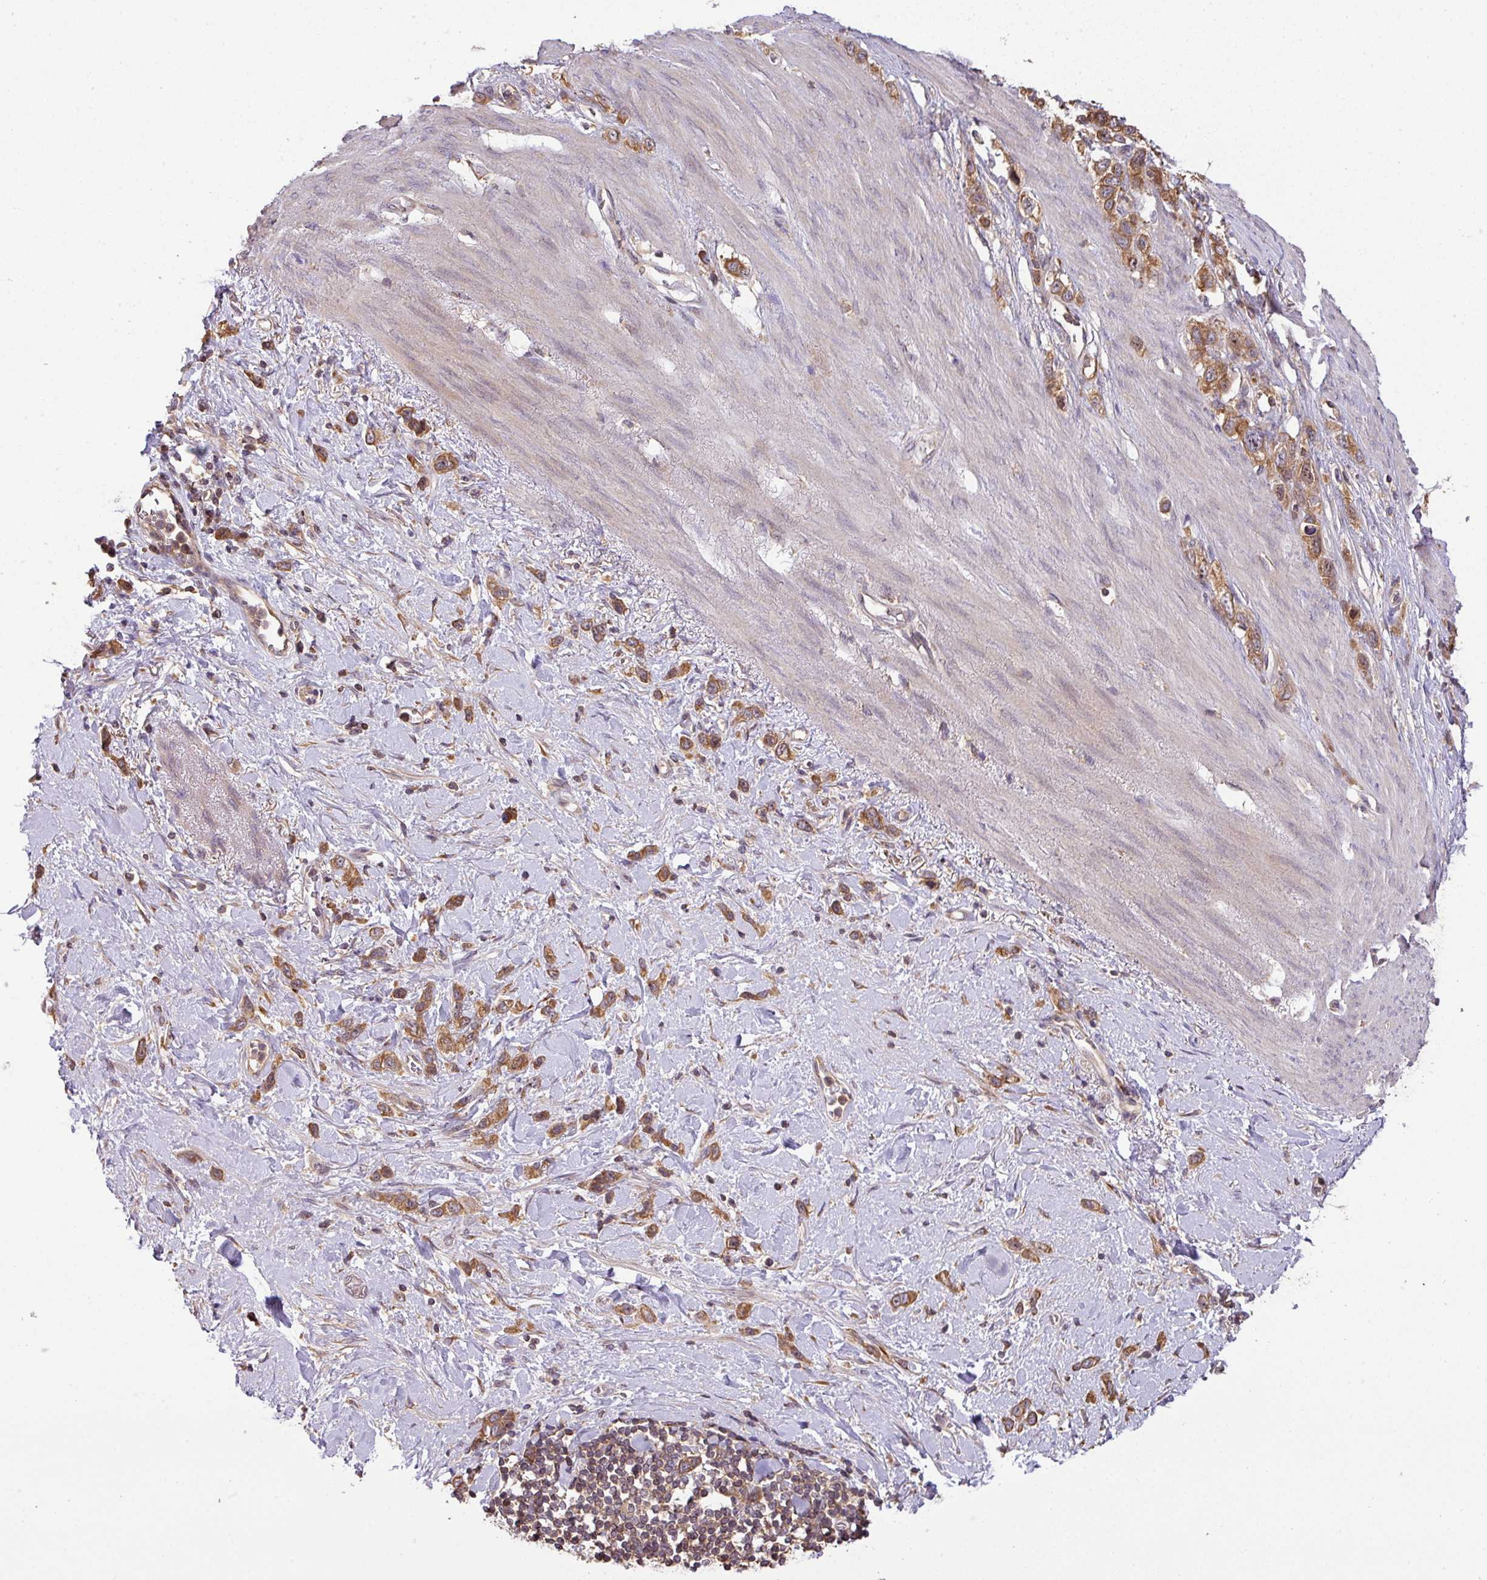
{"staining": {"intensity": "moderate", "quantity": ">75%", "location": "cytoplasmic/membranous,nuclear"}, "tissue": "stomach cancer", "cell_type": "Tumor cells", "image_type": "cancer", "snomed": [{"axis": "morphology", "description": "Adenocarcinoma, NOS"}, {"axis": "topography", "description": "Stomach"}], "caption": "Immunohistochemistry (IHC) (DAB) staining of stomach cancer shows moderate cytoplasmic/membranous and nuclear protein positivity in approximately >75% of tumor cells.", "gene": "VENTX", "patient": {"sex": "female", "age": 65}}